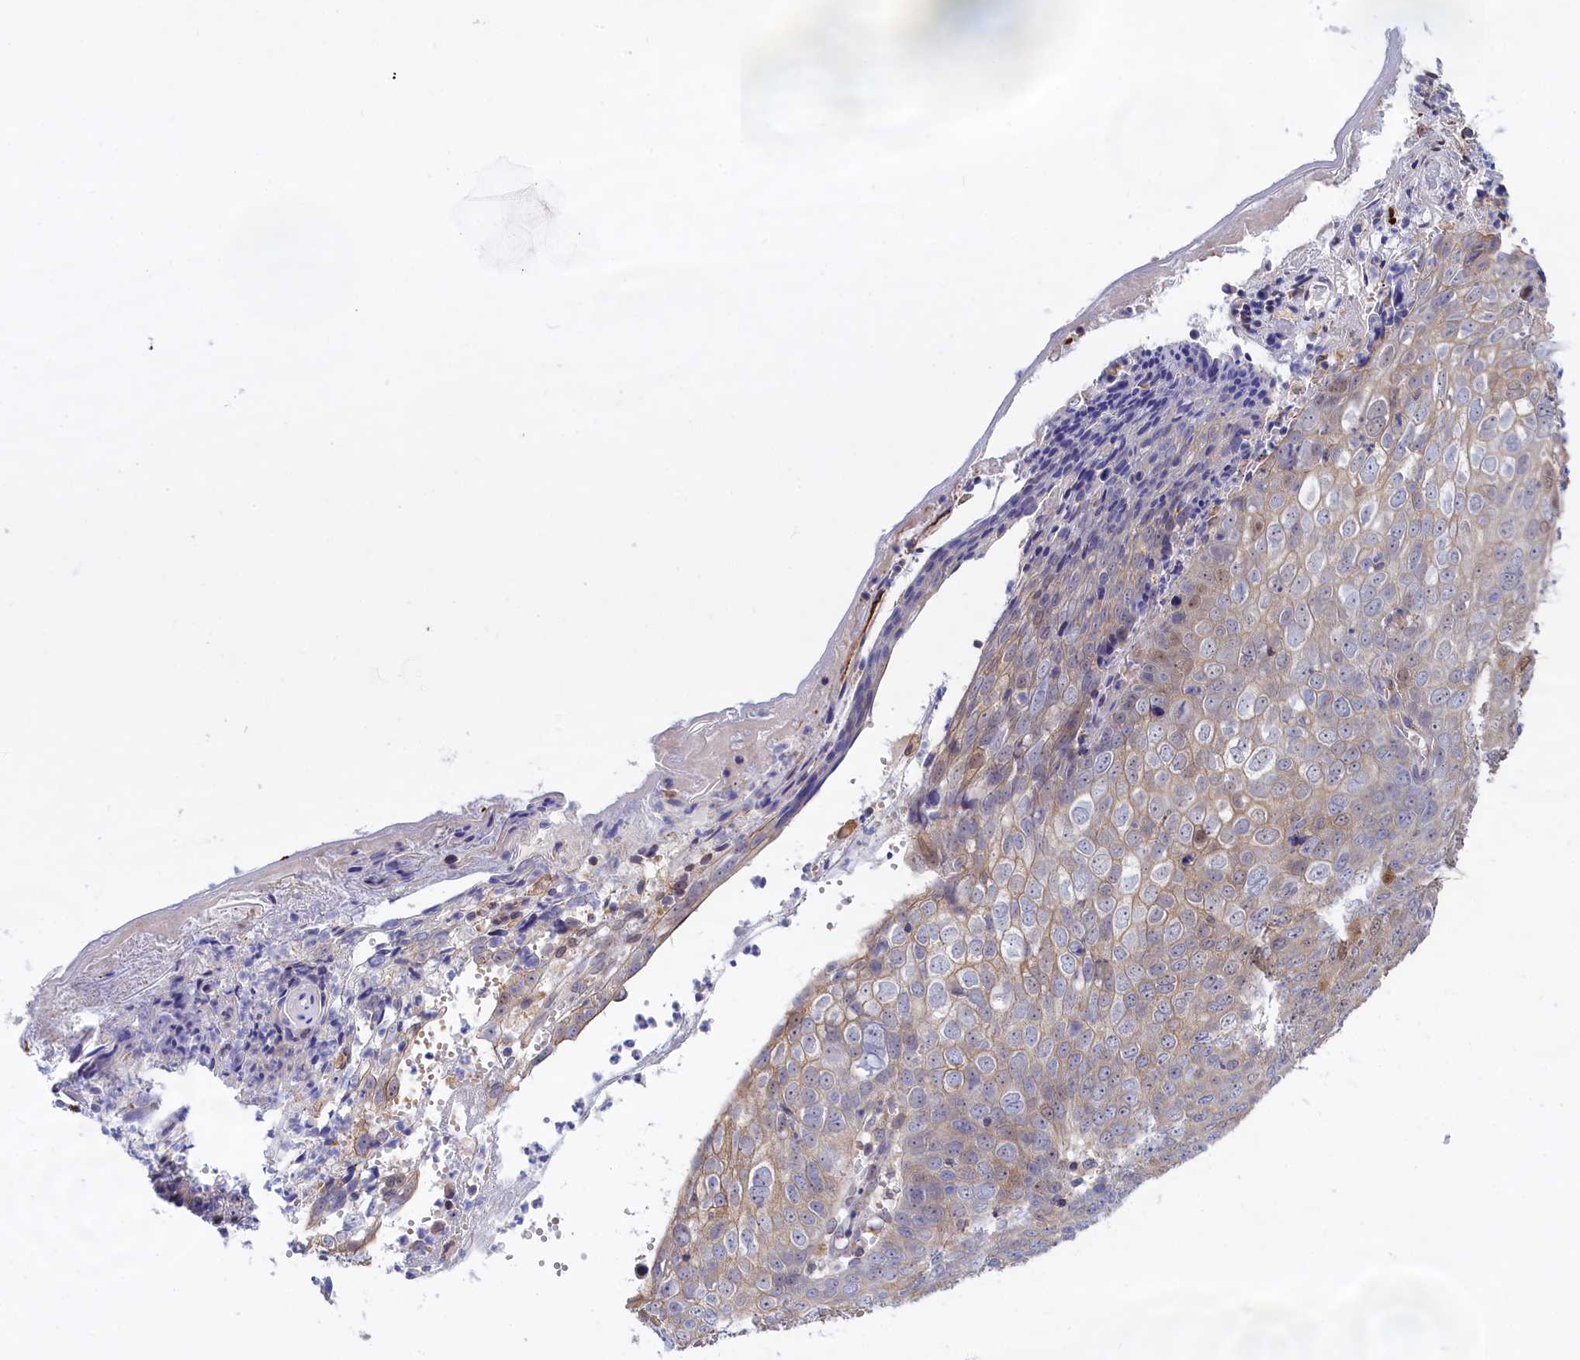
{"staining": {"intensity": "moderate", "quantity": "<25%", "location": "cytoplasmic/membranous,nuclear"}, "tissue": "skin cancer", "cell_type": "Tumor cells", "image_type": "cancer", "snomed": [{"axis": "morphology", "description": "Squamous cell carcinoma, NOS"}, {"axis": "topography", "description": "Skin"}], "caption": "Protein expression analysis of skin cancer (squamous cell carcinoma) exhibits moderate cytoplasmic/membranous and nuclear expression in approximately <25% of tumor cells.", "gene": "ABCC12", "patient": {"sex": "male", "age": 71}}